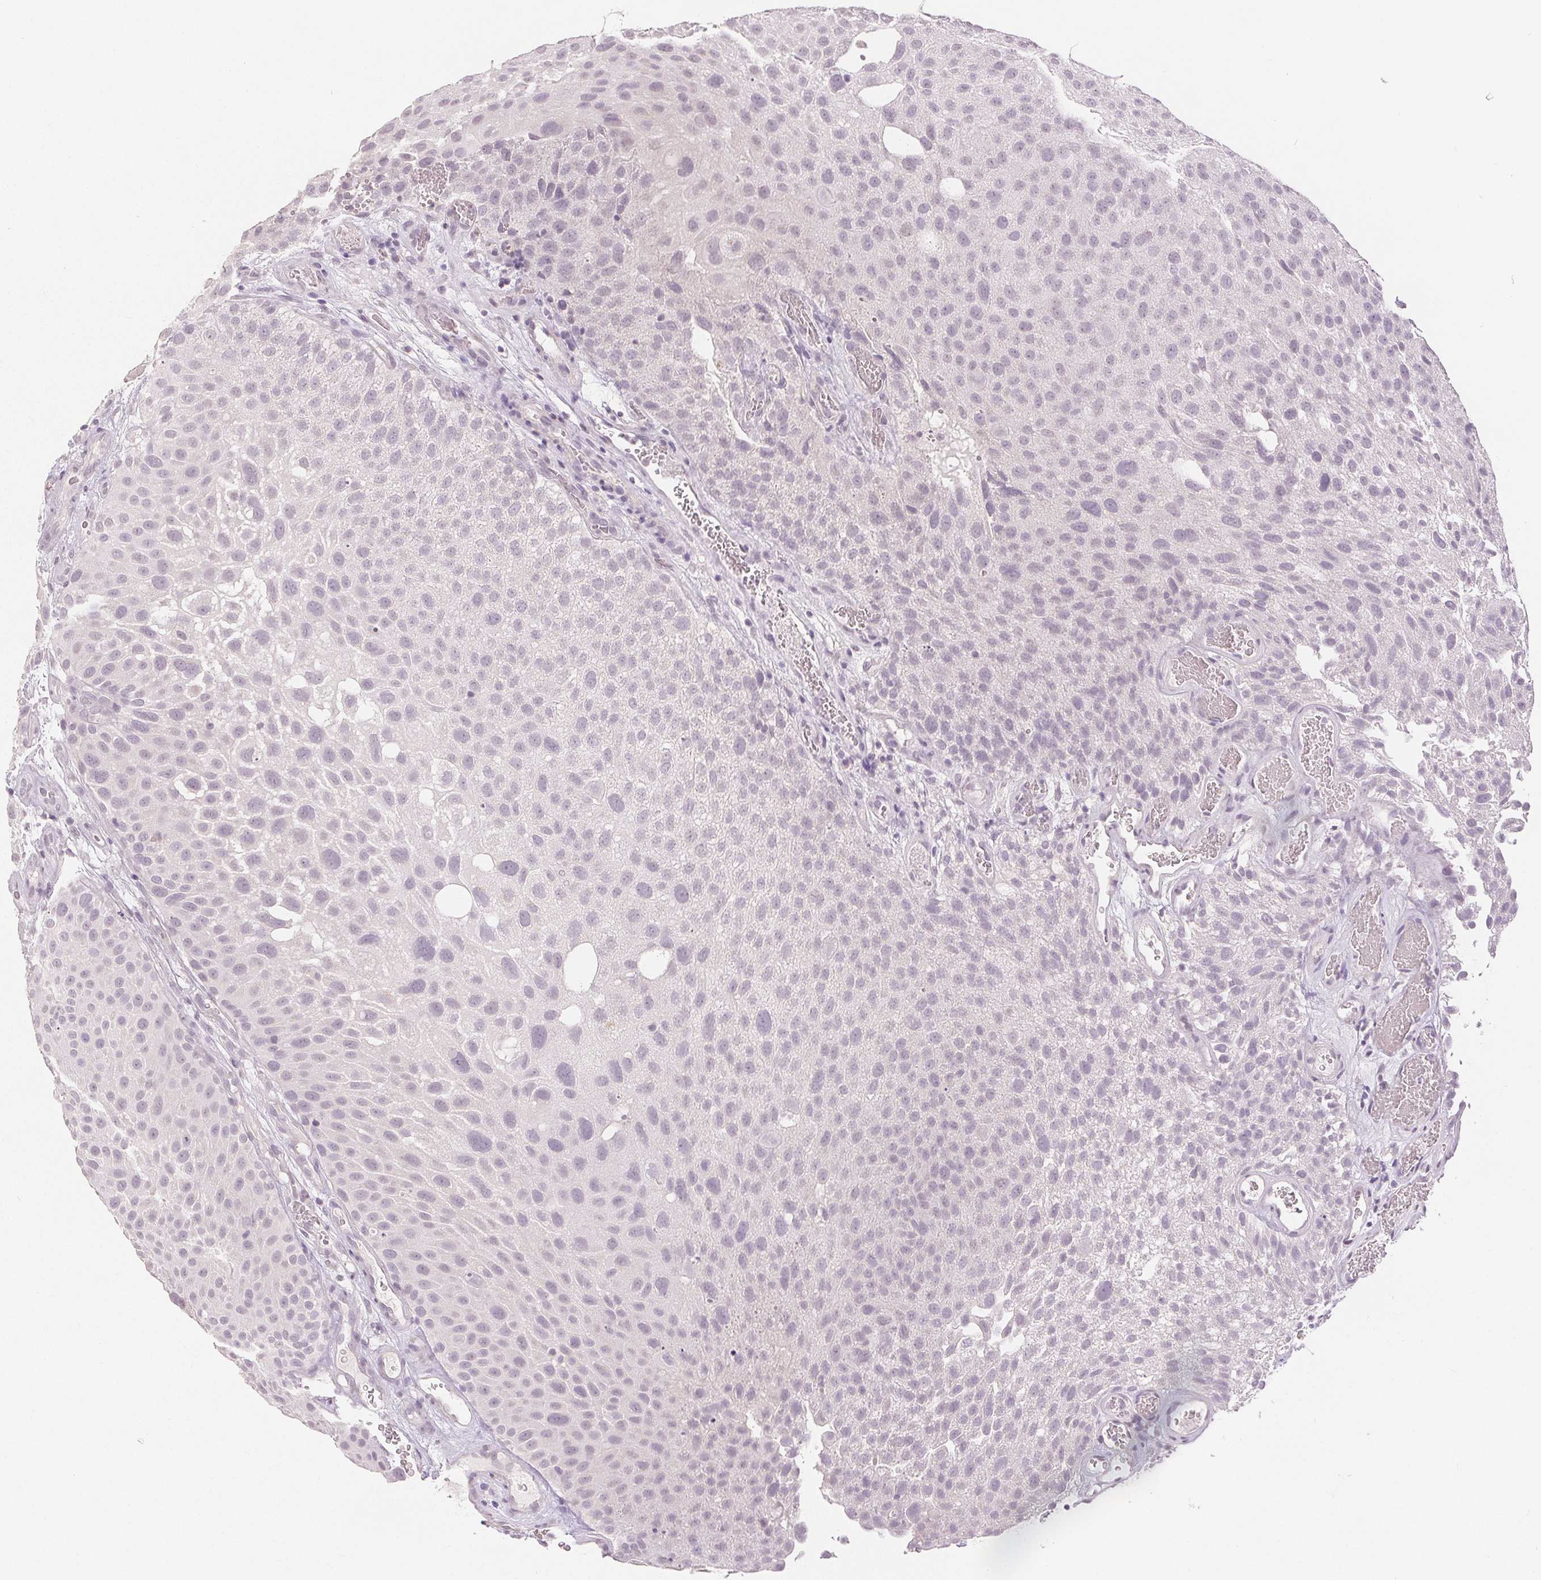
{"staining": {"intensity": "negative", "quantity": "none", "location": "none"}, "tissue": "urothelial cancer", "cell_type": "Tumor cells", "image_type": "cancer", "snomed": [{"axis": "morphology", "description": "Urothelial carcinoma, Low grade"}, {"axis": "topography", "description": "Urinary bladder"}], "caption": "A micrograph of urothelial cancer stained for a protein exhibits no brown staining in tumor cells.", "gene": "SLC27A5", "patient": {"sex": "male", "age": 72}}